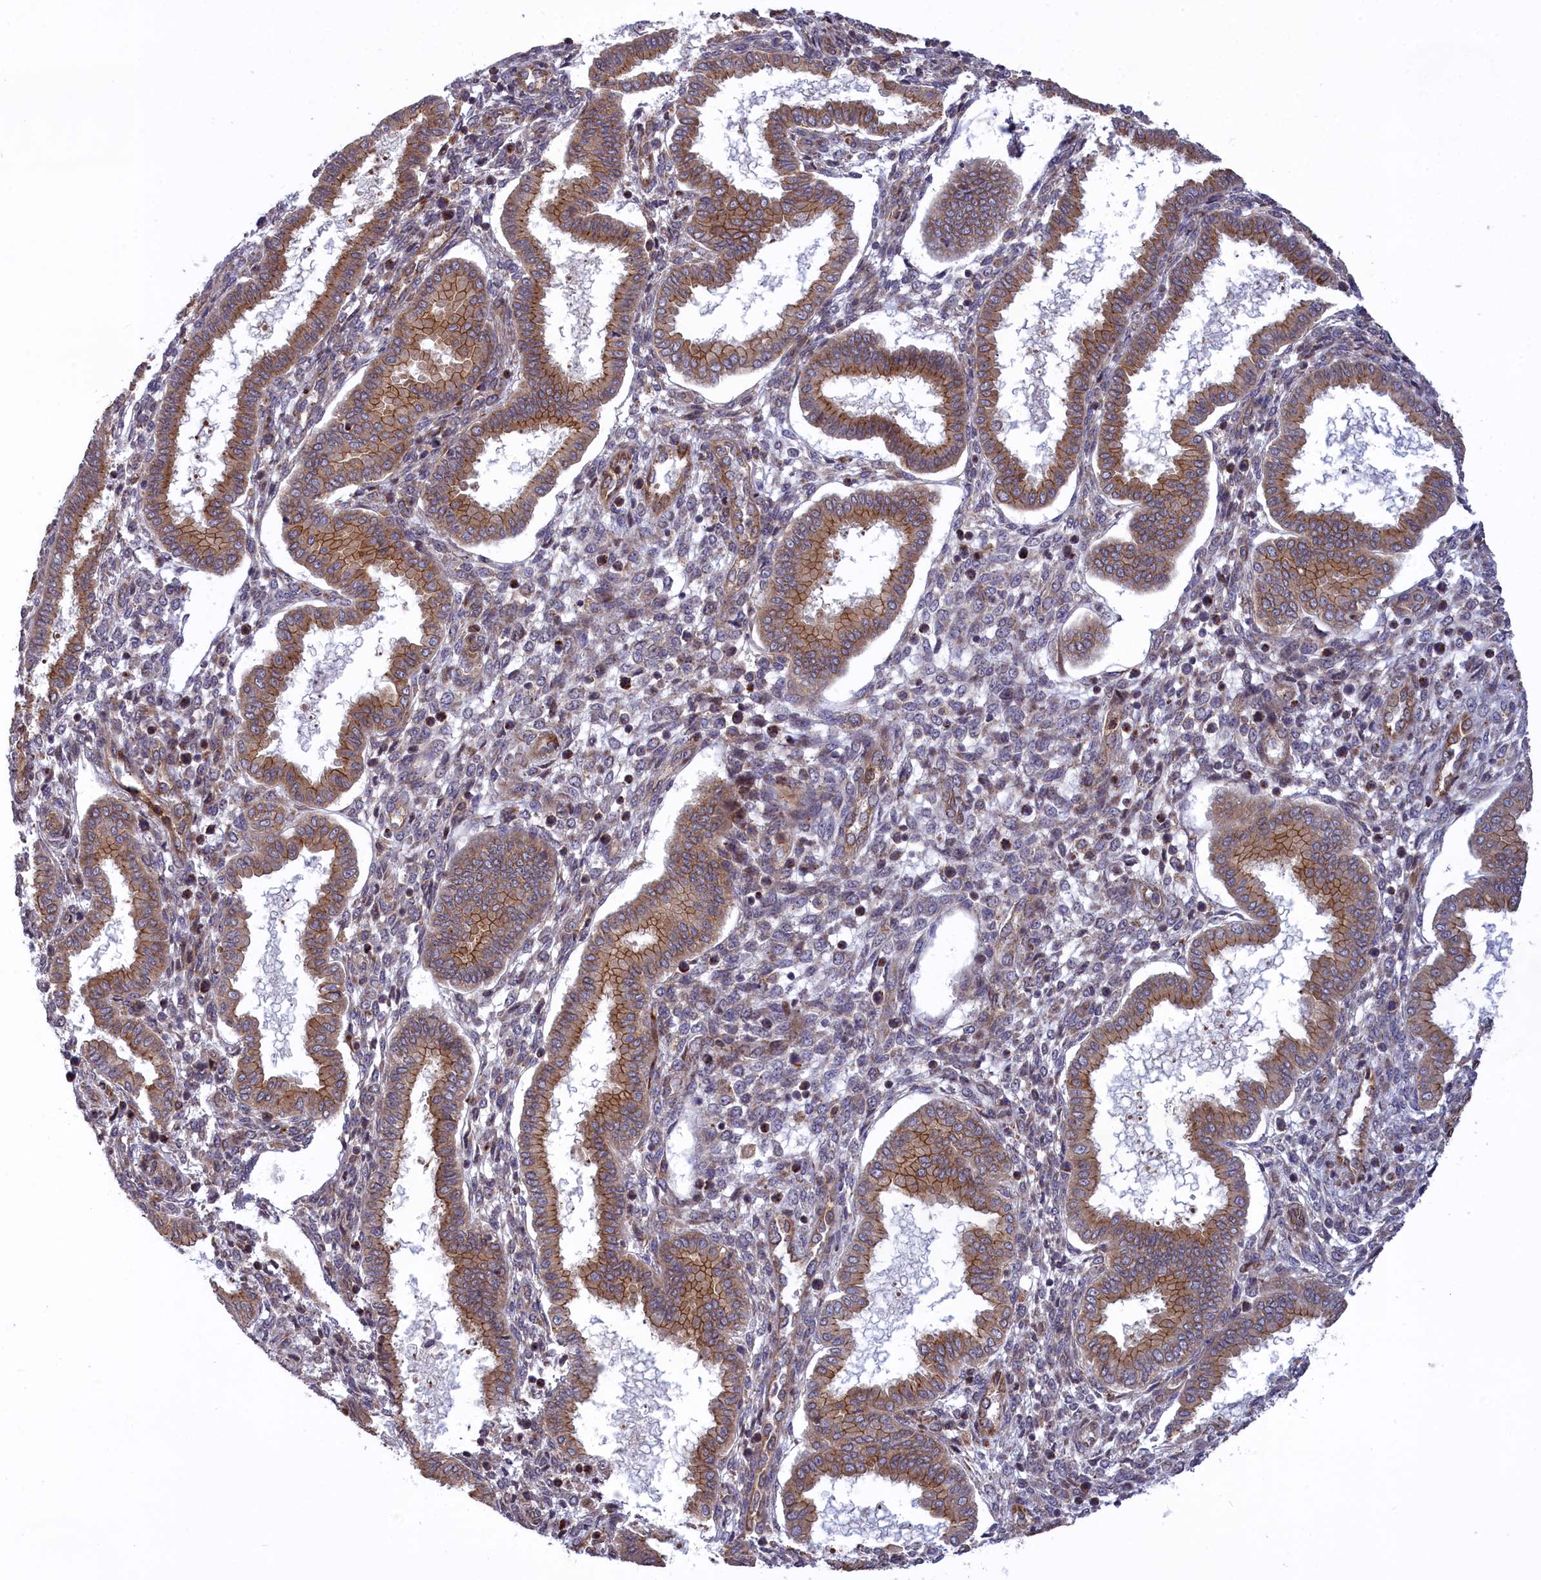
{"staining": {"intensity": "negative", "quantity": "none", "location": "none"}, "tissue": "endometrium", "cell_type": "Cells in endometrial stroma", "image_type": "normal", "snomed": [{"axis": "morphology", "description": "Normal tissue, NOS"}, {"axis": "topography", "description": "Endometrium"}], "caption": "Cells in endometrial stroma are negative for brown protein staining in benign endometrium. (DAB (3,3'-diaminobenzidine) IHC visualized using brightfield microscopy, high magnification).", "gene": "DDX60L", "patient": {"sex": "female", "age": 24}}